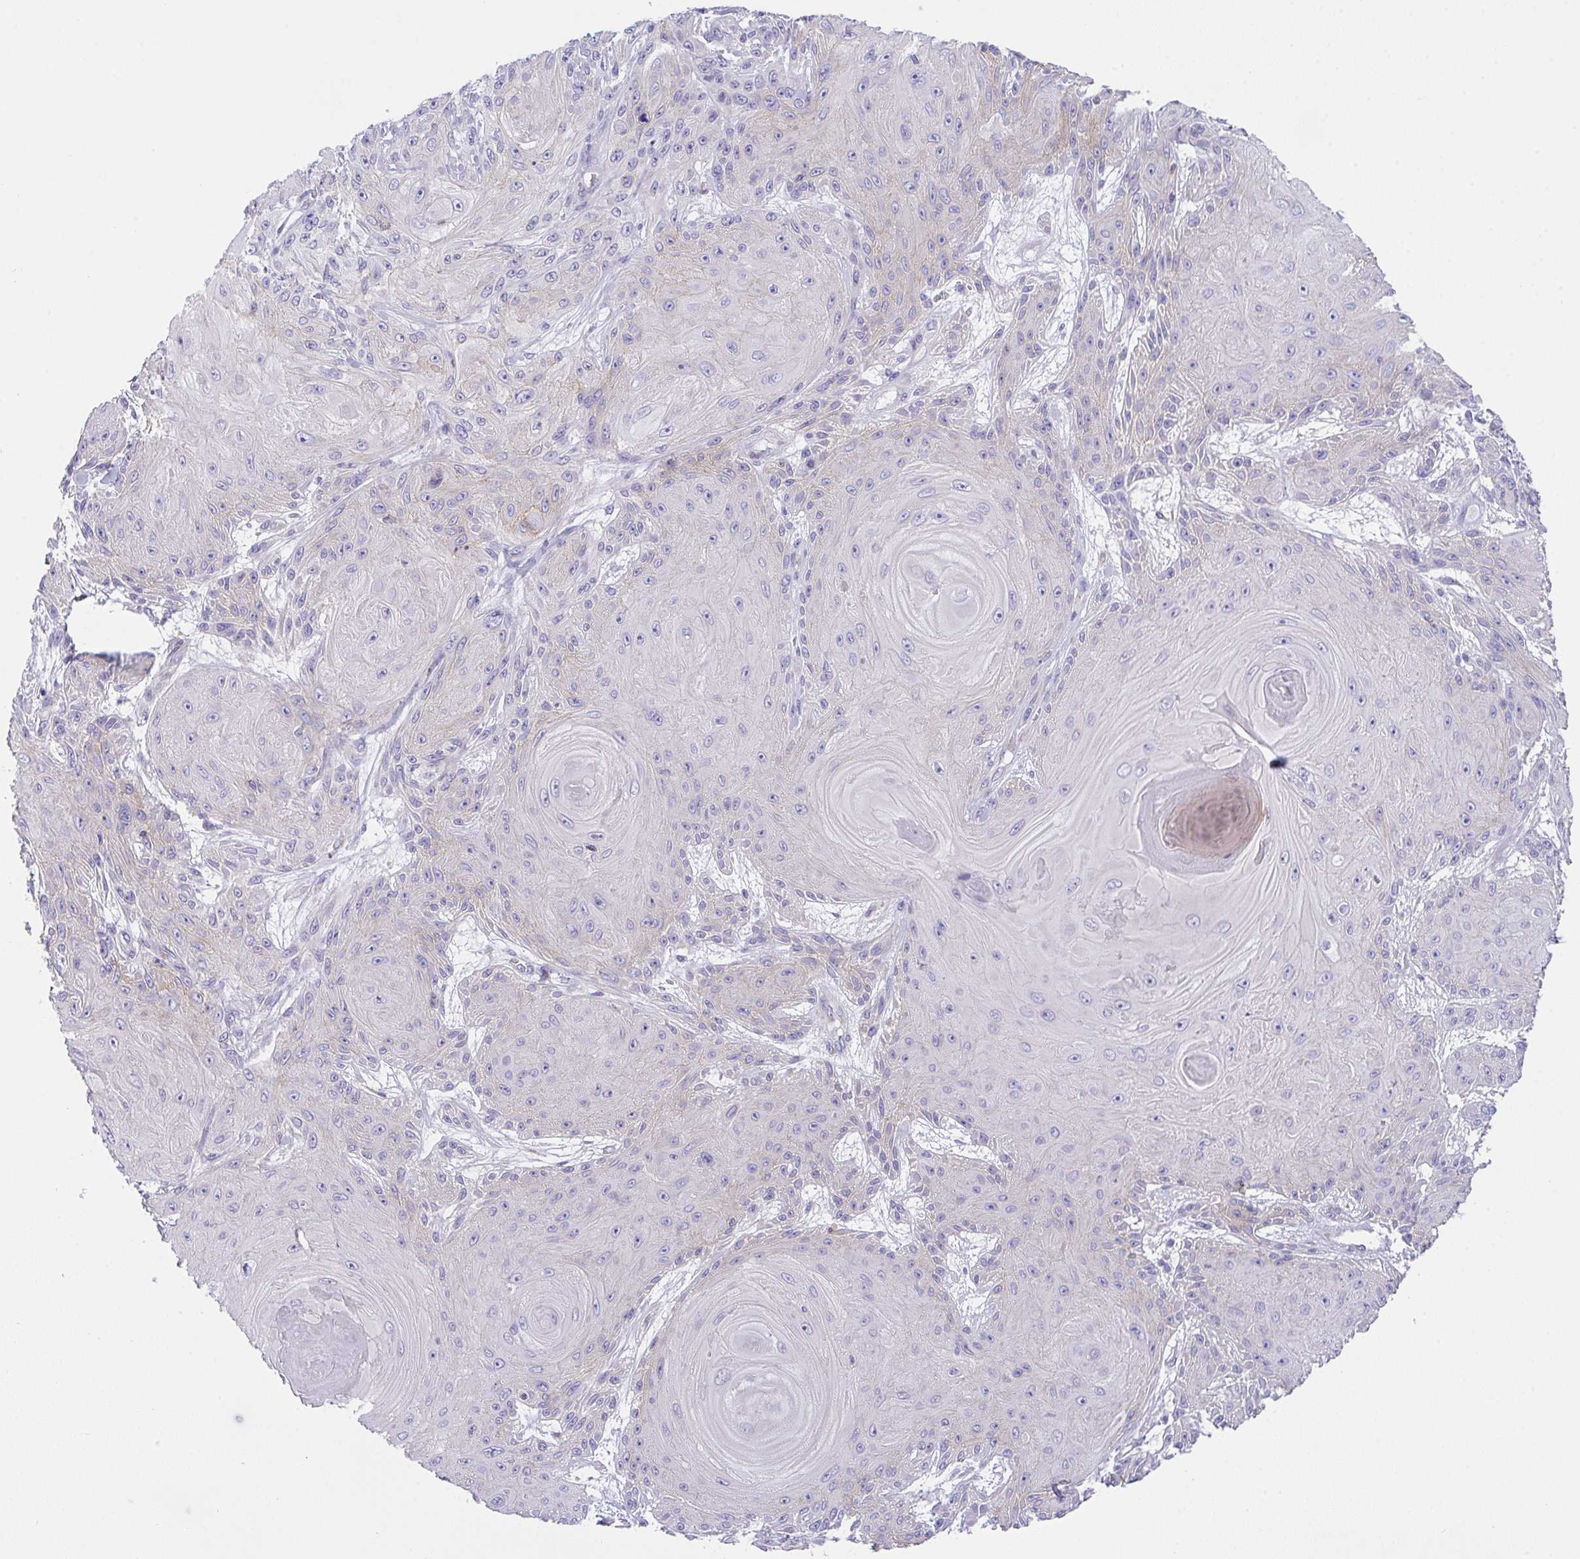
{"staining": {"intensity": "negative", "quantity": "none", "location": "none"}, "tissue": "skin cancer", "cell_type": "Tumor cells", "image_type": "cancer", "snomed": [{"axis": "morphology", "description": "Squamous cell carcinoma, NOS"}, {"axis": "topography", "description": "Skin"}], "caption": "This is a histopathology image of immunohistochemistry (IHC) staining of skin squamous cell carcinoma, which shows no expression in tumor cells.", "gene": "MIA3", "patient": {"sex": "male", "age": 88}}